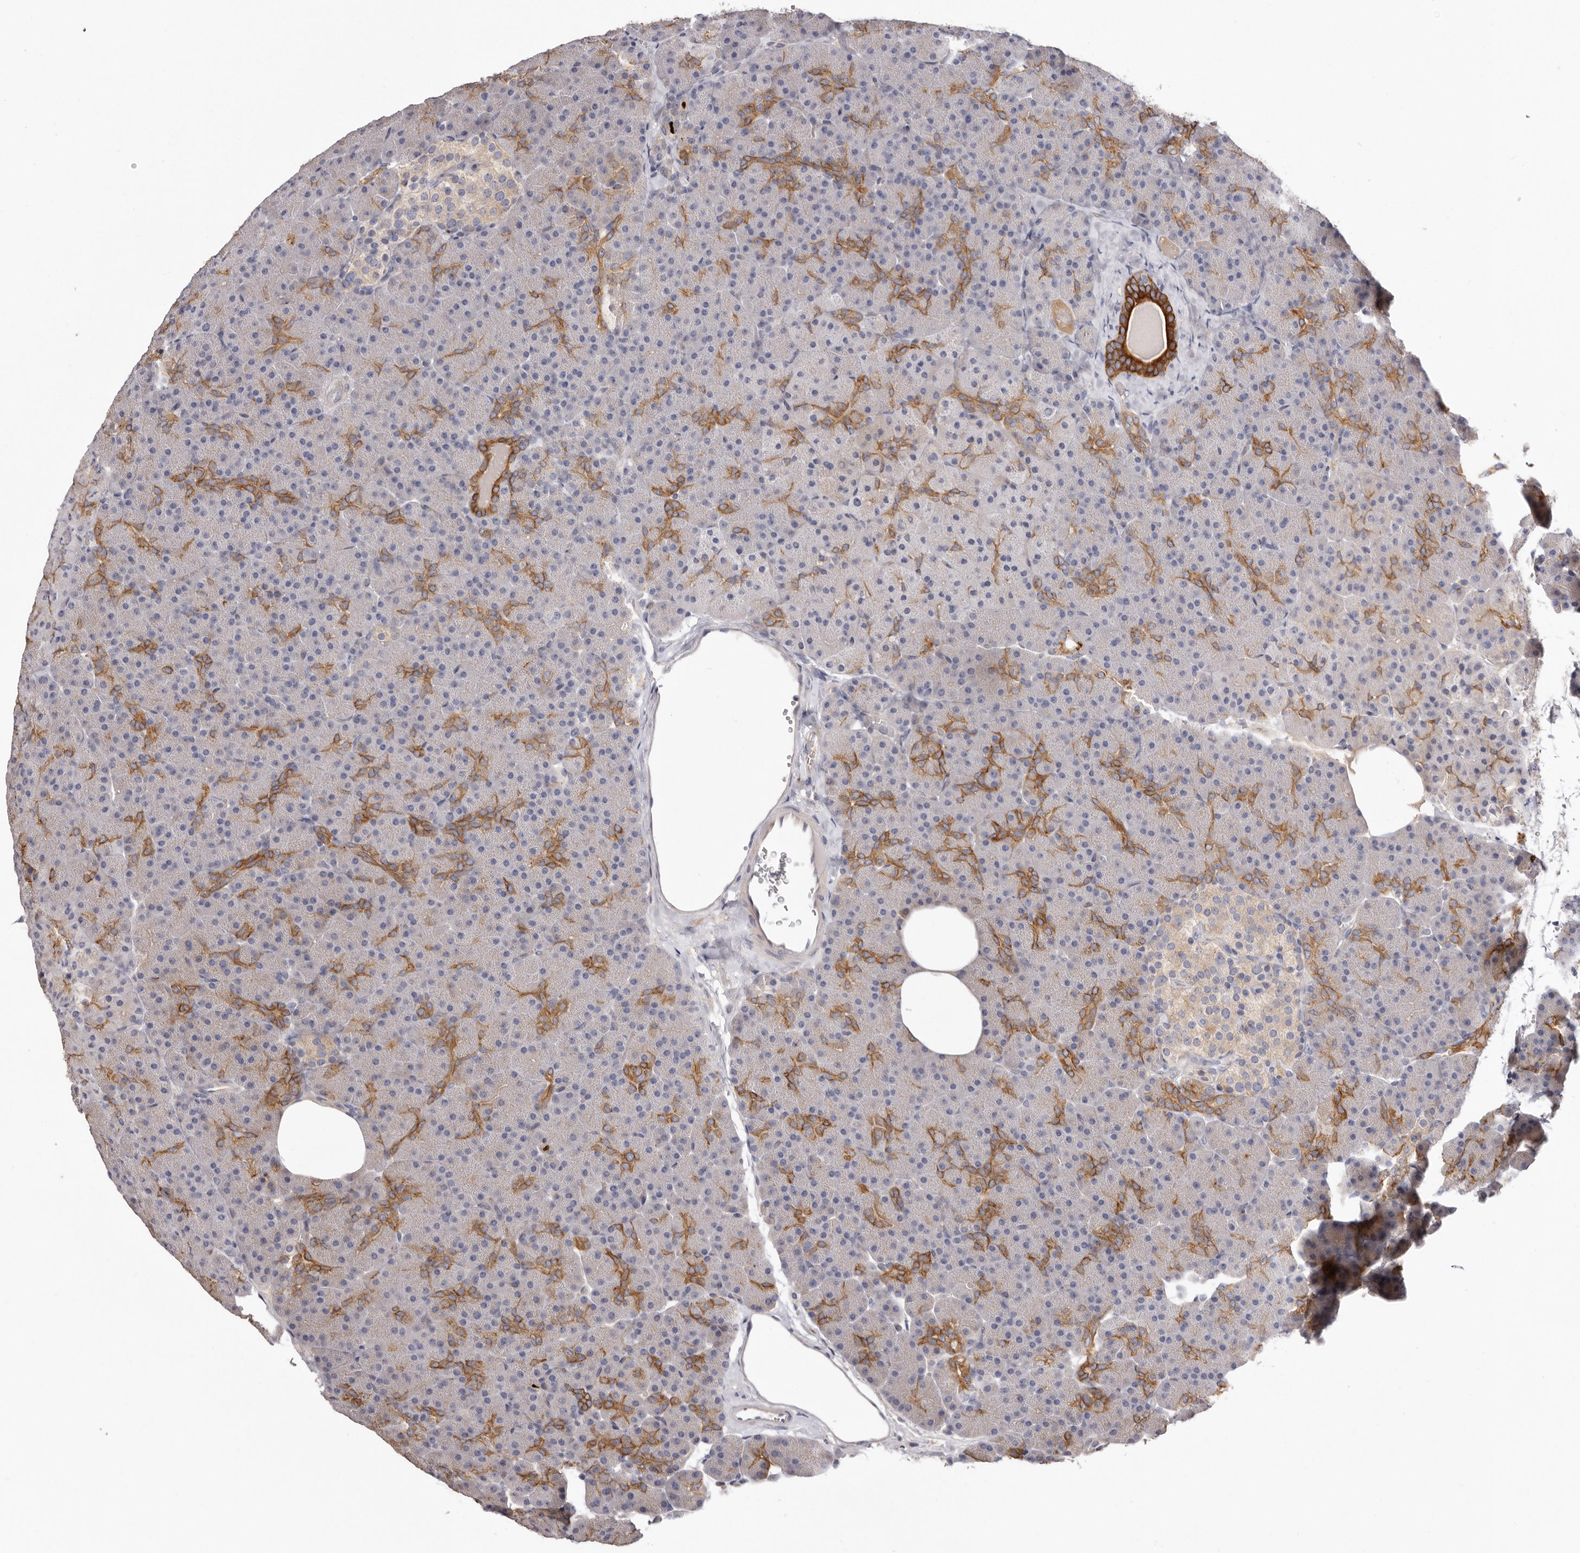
{"staining": {"intensity": "strong", "quantity": "<25%", "location": "cytoplasmic/membranous"}, "tissue": "pancreas", "cell_type": "Exocrine glandular cells", "image_type": "normal", "snomed": [{"axis": "morphology", "description": "Normal tissue, NOS"}, {"axis": "morphology", "description": "Carcinoid, malignant, NOS"}, {"axis": "topography", "description": "Pancreas"}], "caption": "DAB immunohistochemical staining of normal pancreas demonstrates strong cytoplasmic/membranous protein staining in approximately <25% of exocrine glandular cells.", "gene": "STK16", "patient": {"sex": "female", "age": 35}}